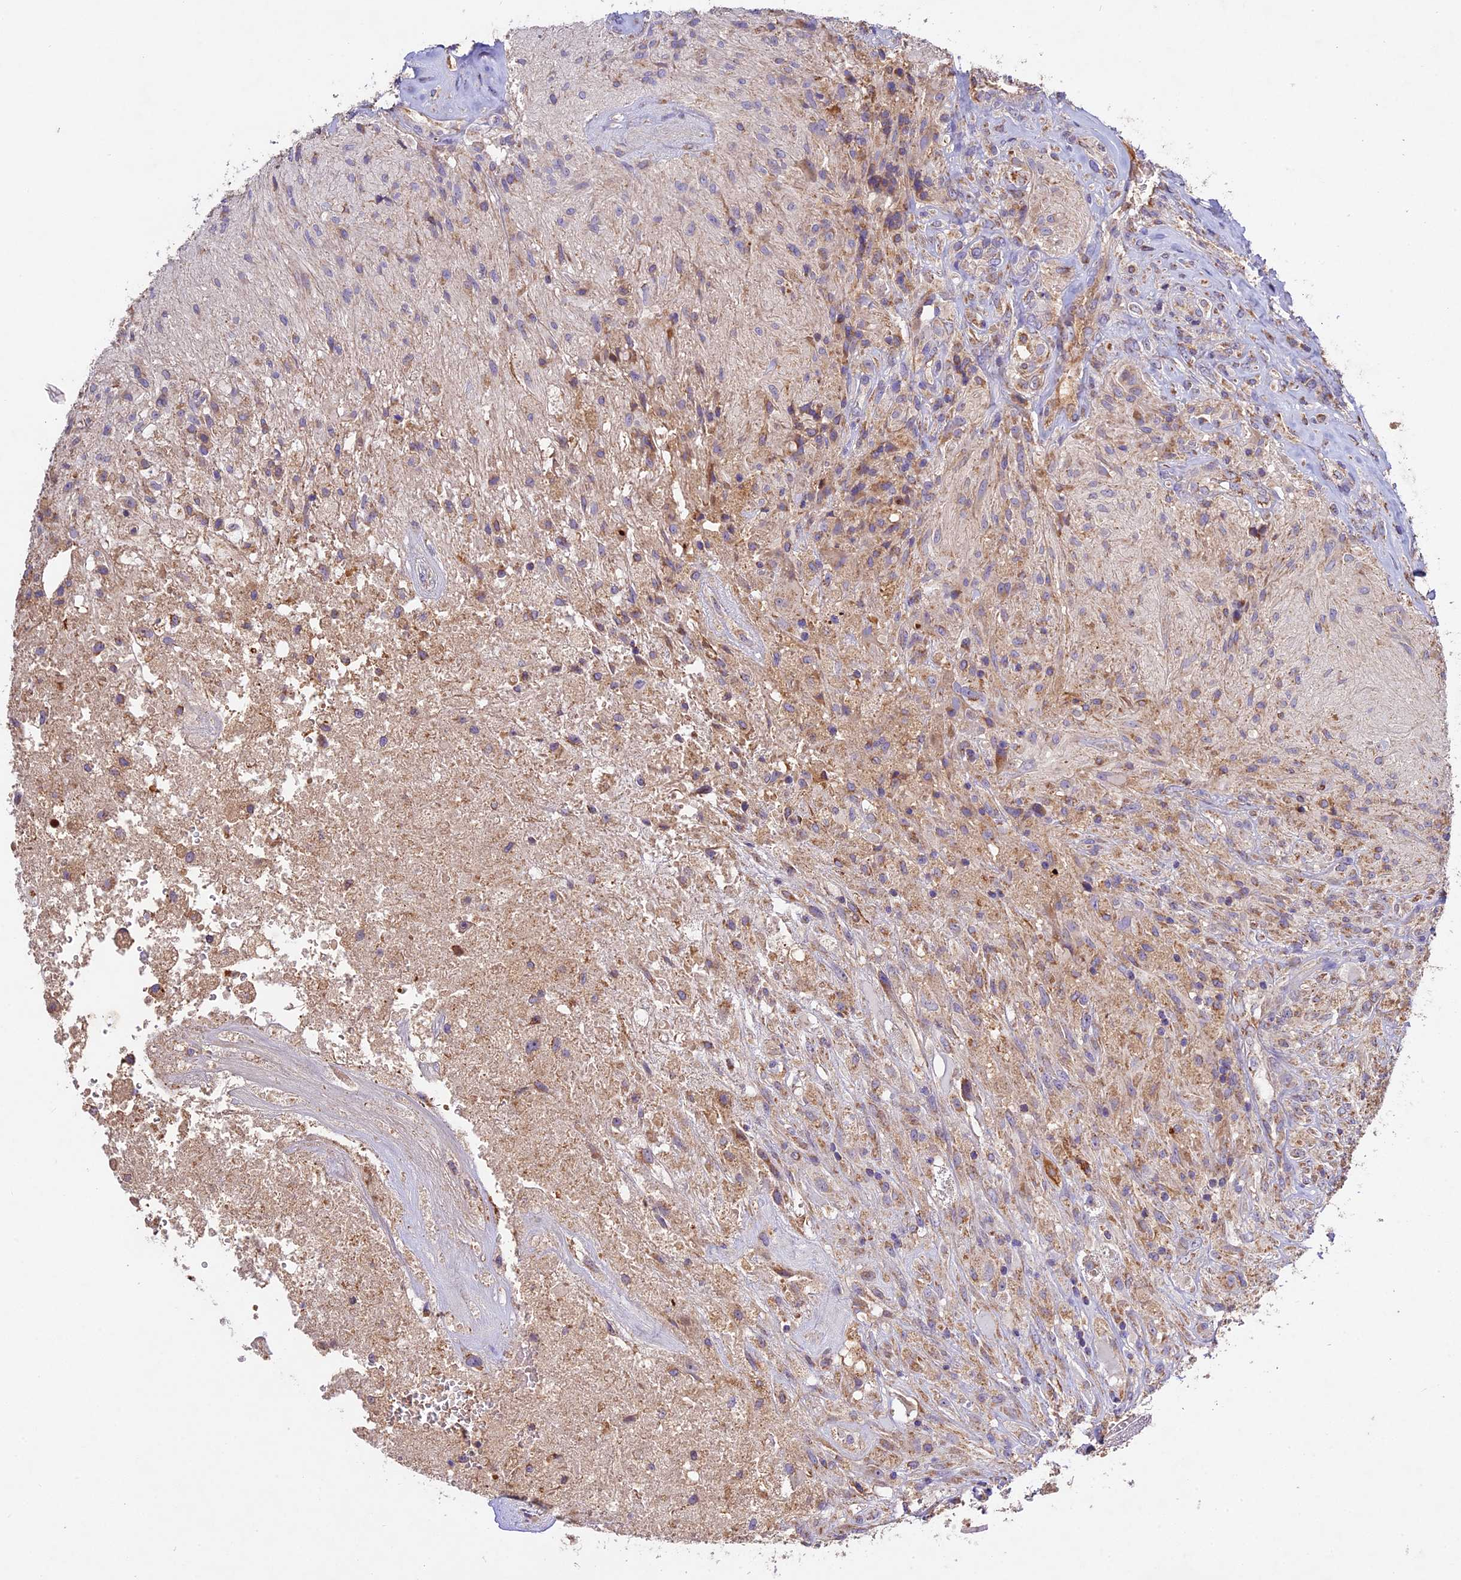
{"staining": {"intensity": "weak", "quantity": "<25%", "location": "cytoplasmic/membranous"}, "tissue": "glioma", "cell_type": "Tumor cells", "image_type": "cancer", "snomed": [{"axis": "morphology", "description": "Glioma, malignant, High grade"}, {"axis": "topography", "description": "Brain"}], "caption": "A histopathology image of glioma stained for a protein displays no brown staining in tumor cells.", "gene": "OCEL1", "patient": {"sex": "male", "age": 56}}